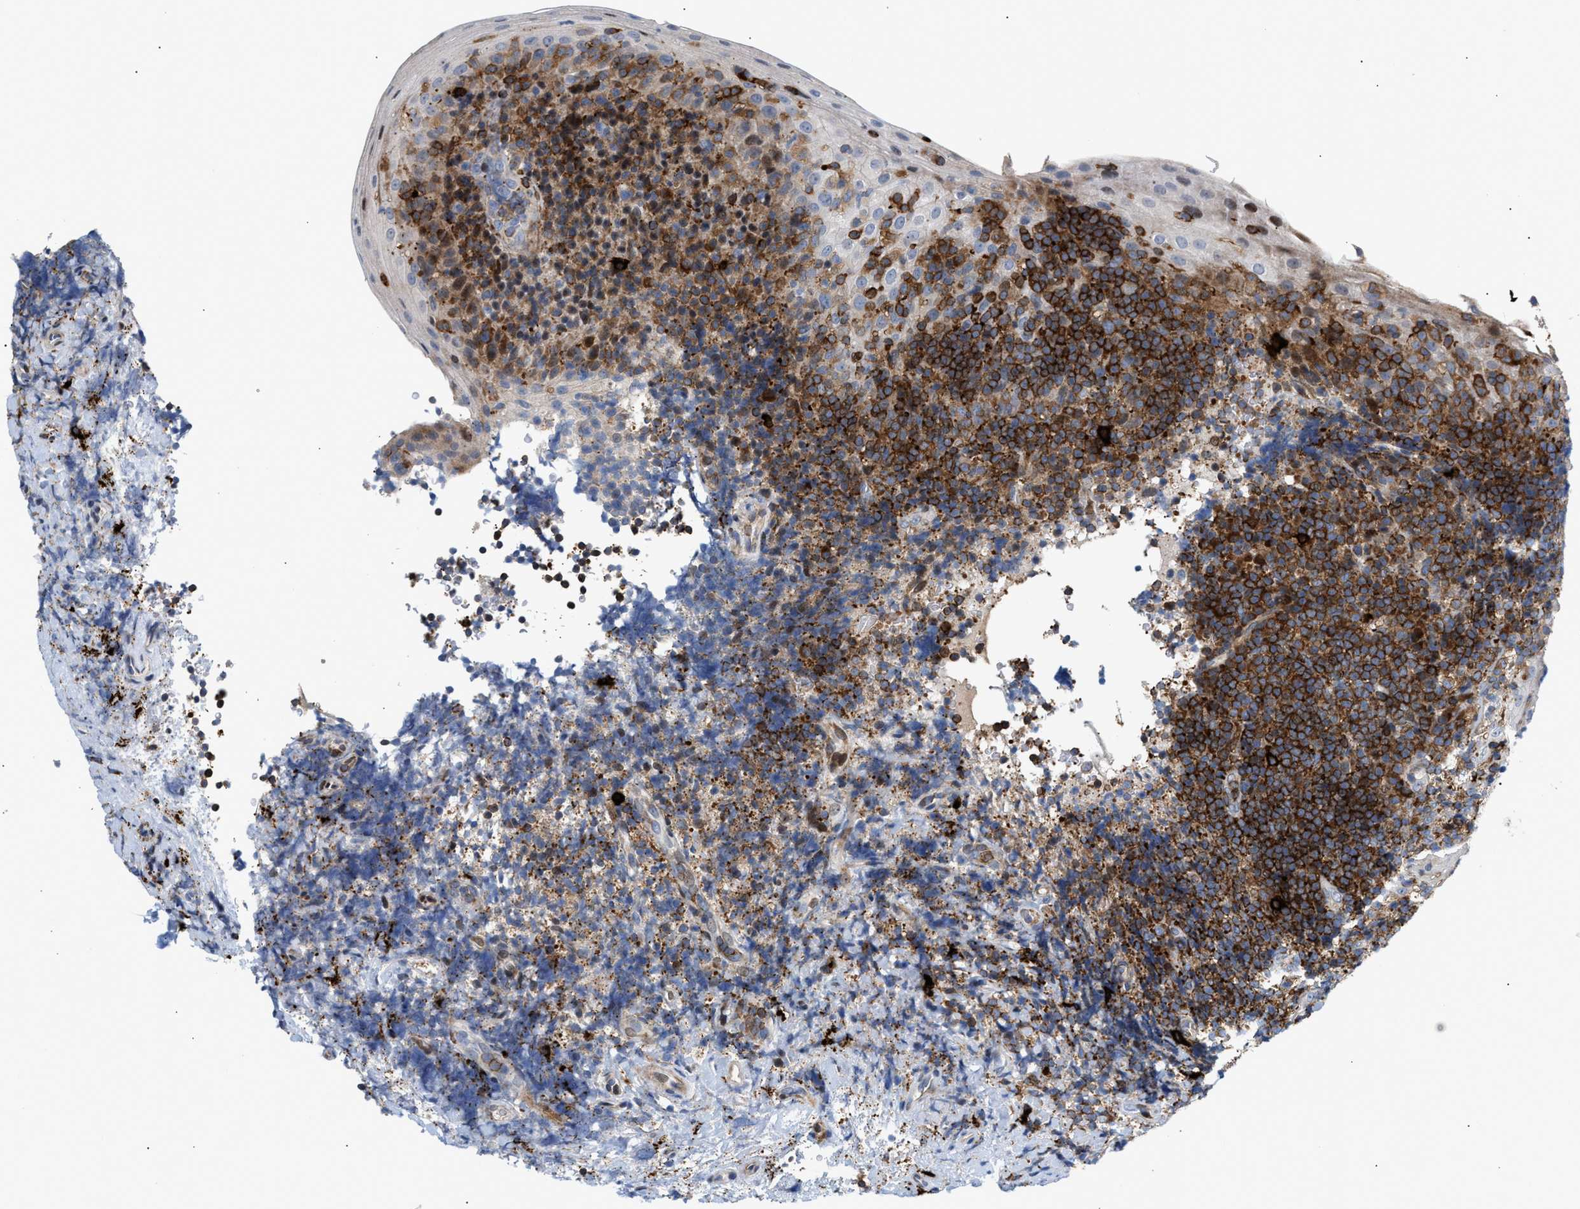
{"staining": {"intensity": "moderate", "quantity": ">75%", "location": "cytoplasmic/membranous"}, "tissue": "tonsil", "cell_type": "Germinal center cells", "image_type": "normal", "snomed": [{"axis": "morphology", "description": "Normal tissue, NOS"}, {"axis": "topography", "description": "Tonsil"}], "caption": "A high-resolution photomicrograph shows immunohistochemistry staining of unremarkable tonsil, which shows moderate cytoplasmic/membranous staining in approximately >75% of germinal center cells.", "gene": "ATP9A", "patient": {"sex": "male", "age": 37}}